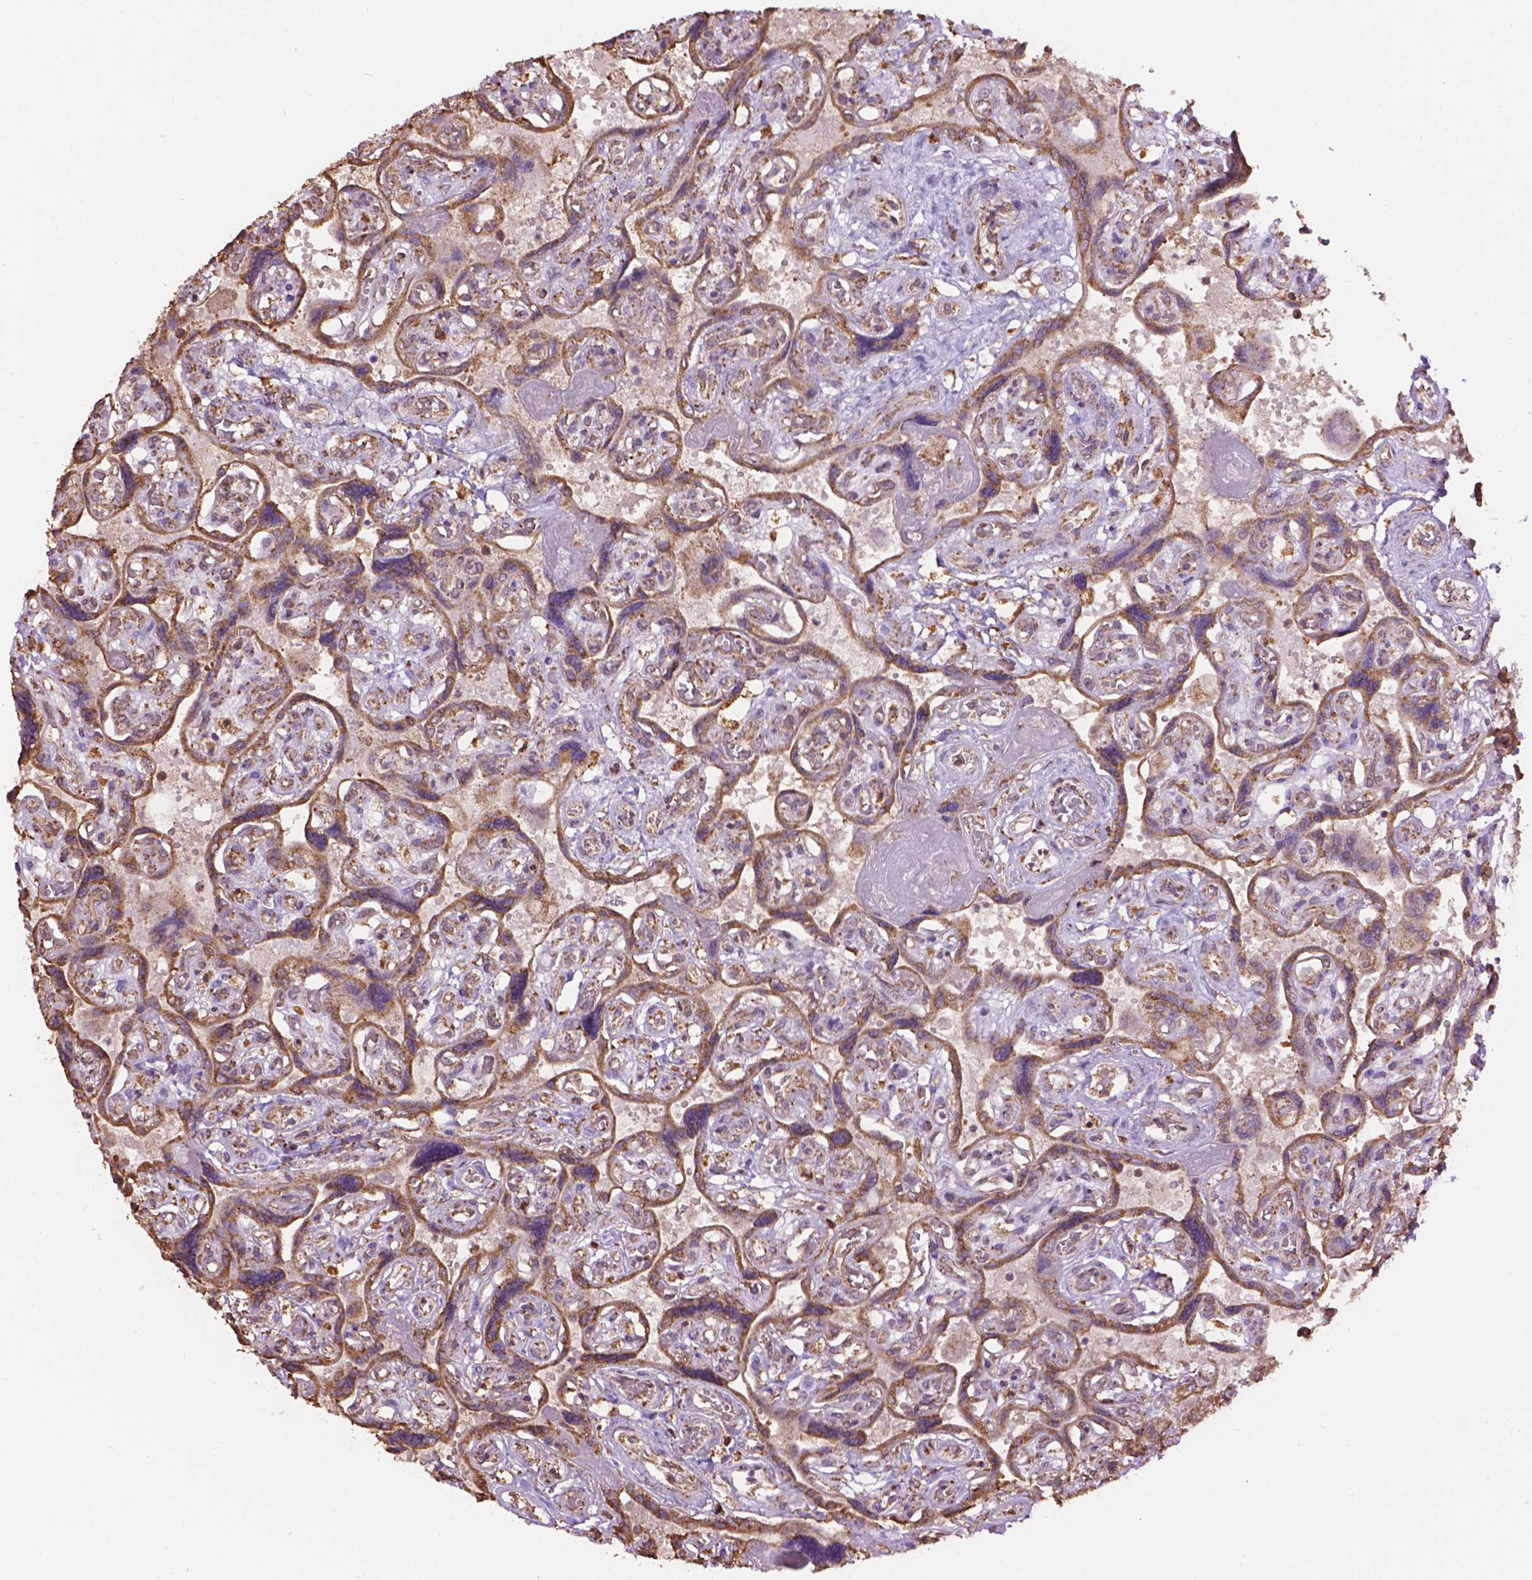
{"staining": {"intensity": "moderate", "quantity": ">75%", "location": "cytoplasmic/membranous"}, "tissue": "placenta", "cell_type": "Decidual cells", "image_type": "normal", "snomed": [{"axis": "morphology", "description": "Normal tissue, NOS"}, {"axis": "topography", "description": "Placenta"}], "caption": "This image demonstrates immunohistochemistry staining of benign human placenta, with medium moderate cytoplasmic/membranous staining in about >75% of decidual cells.", "gene": "PPP2R5E", "patient": {"sex": "female", "age": 32}}